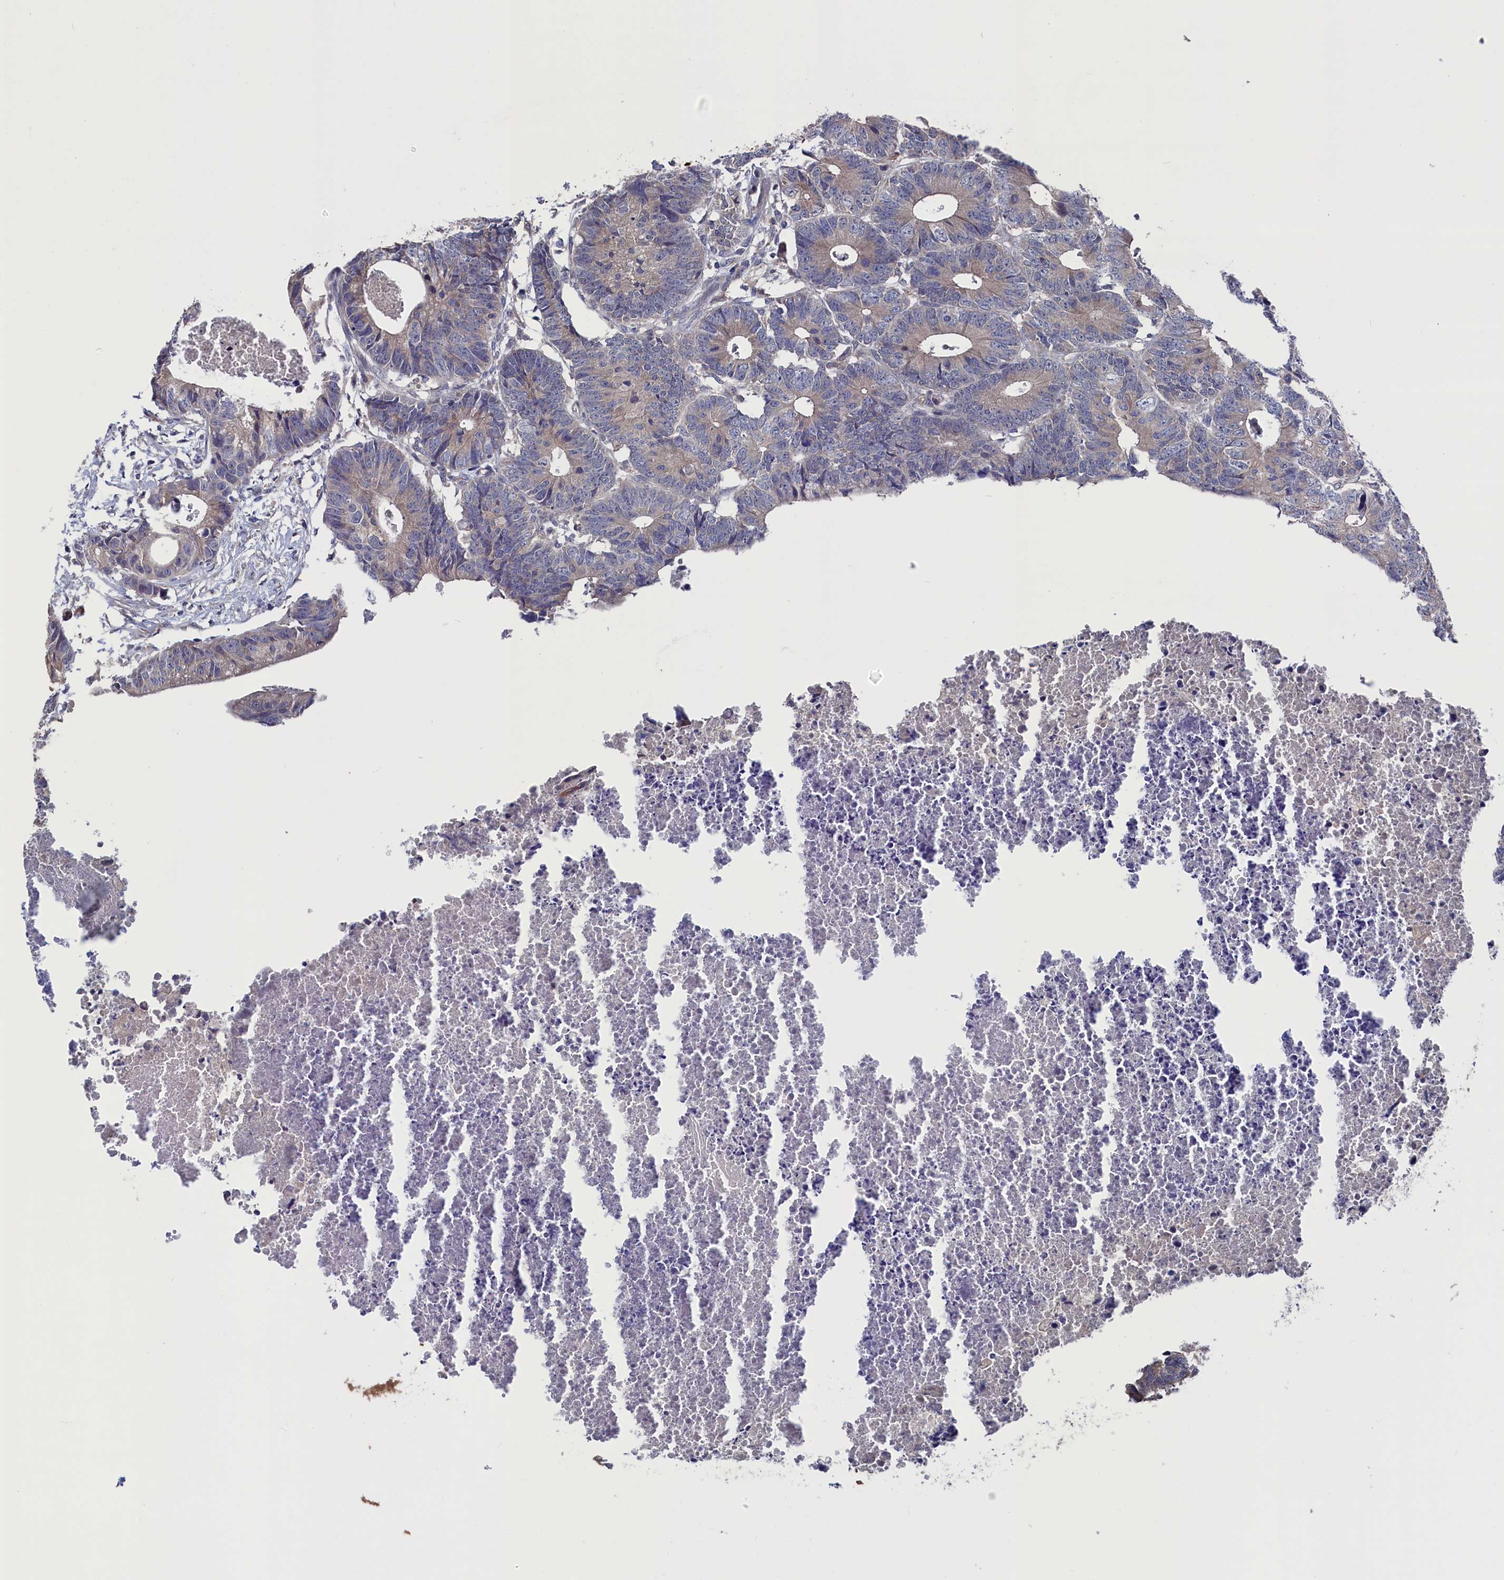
{"staining": {"intensity": "weak", "quantity": ">75%", "location": "cytoplasmic/membranous"}, "tissue": "colorectal cancer", "cell_type": "Tumor cells", "image_type": "cancer", "snomed": [{"axis": "morphology", "description": "Adenocarcinoma, NOS"}, {"axis": "topography", "description": "Colon"}], "caption": "This is a photomicrograph of immunohistochemistry staining of adenocarcinoma (colorectal), which shows weak expression in the cytoplasmic/membranous of tumor cells.", "gene": "SPATA13", "patient": {"sex": "female", "age": 57}}